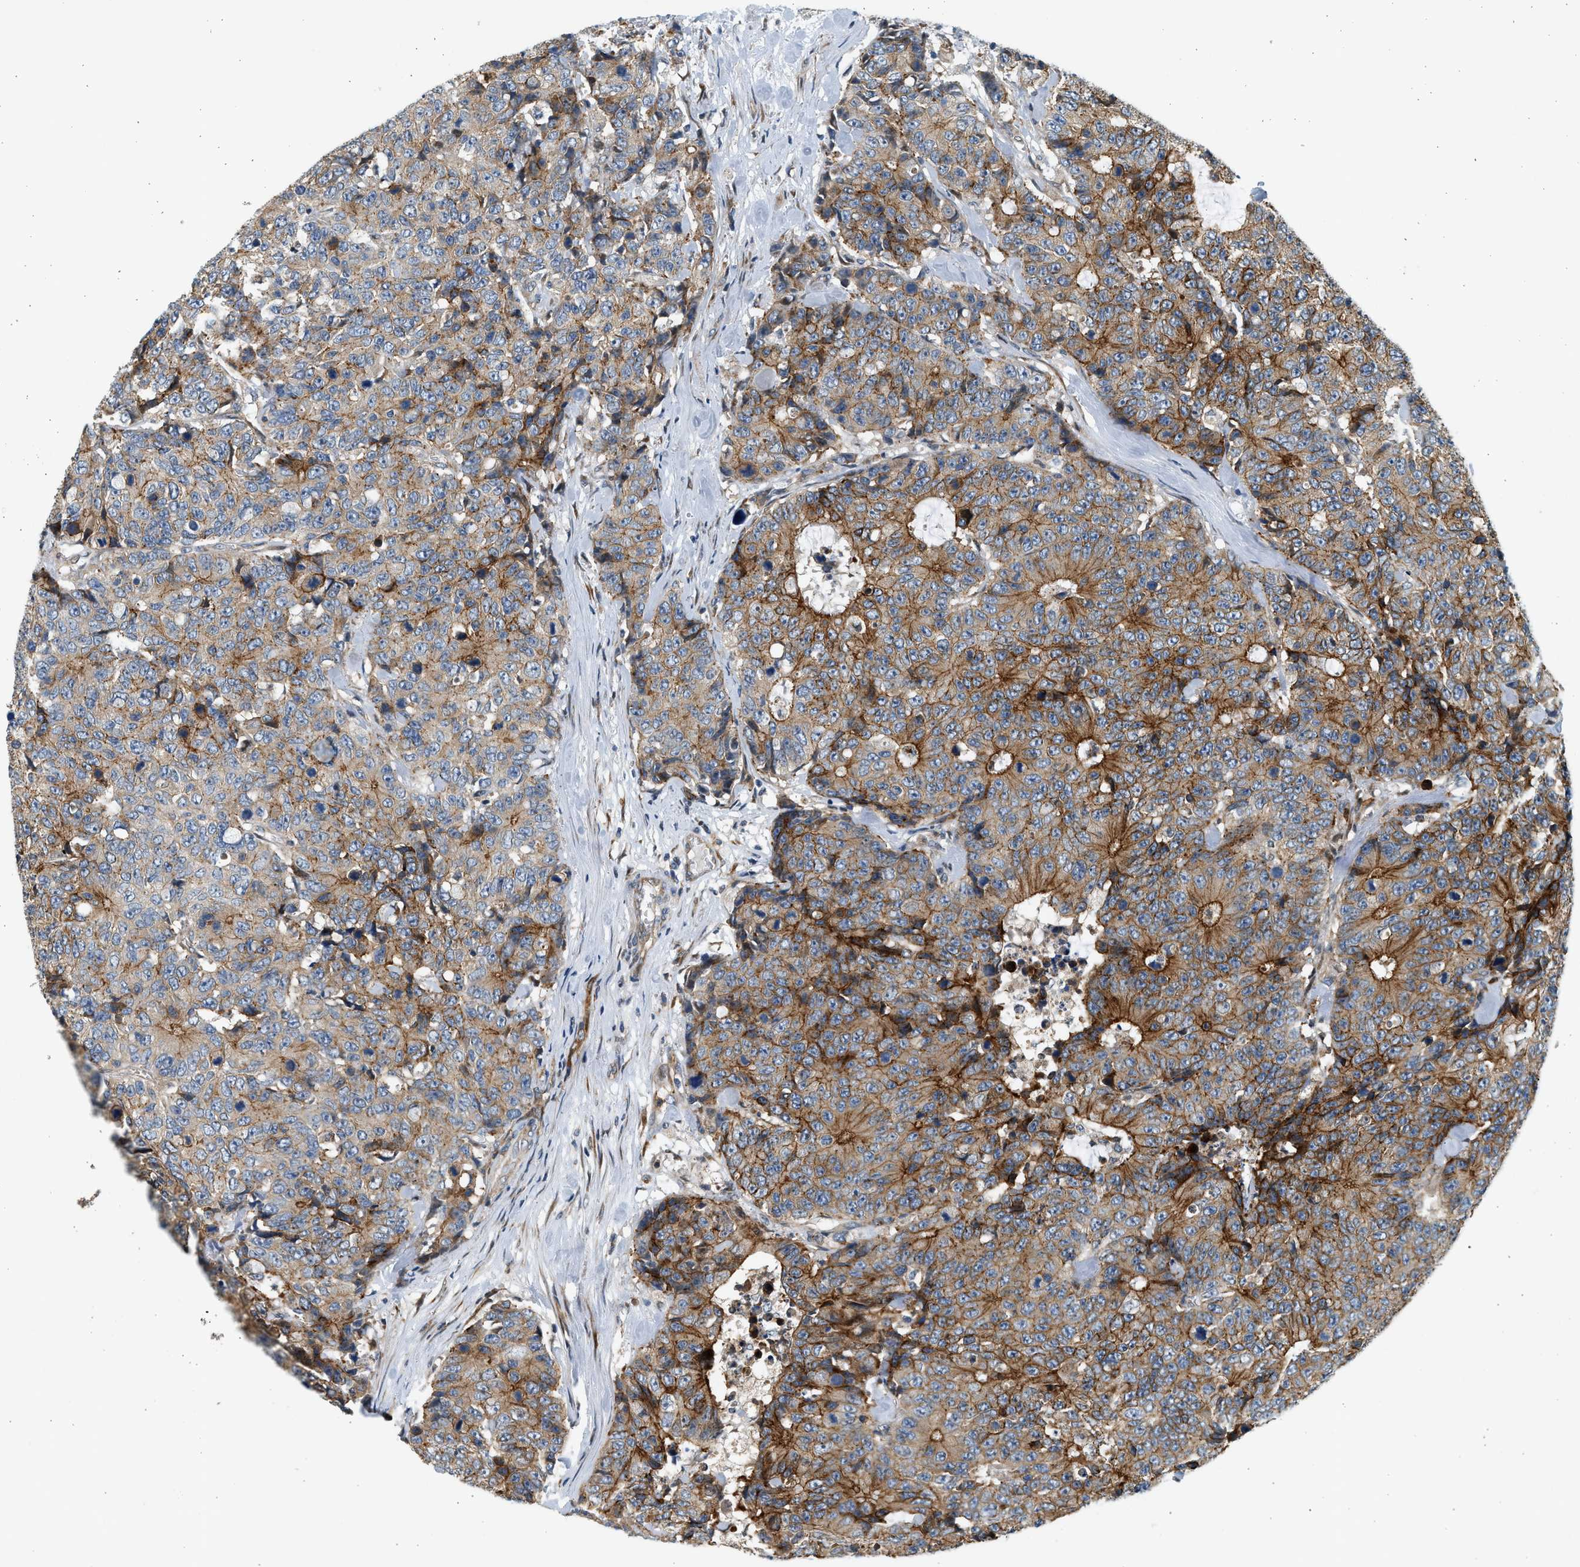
{"staining": {"intensity": "moderate", "quantity": ">75%", "location": "cytoplasmic/membranous"}, "tissue": "colorectal cancer", "cell_type": "Tumor cells", "image_type": "cancer", "snomed": [{"axis": "morphology", "description": "Adenocarcinoma, NOS"}, {"axis": "topography", "description": "Colon"}], "caption": "This image reveals colorectal cancer (adenocarcinoma) stained with immunohistochemistry (IHC) to label a protein in brown. The cytoplasmic/membranous of tumor cells show moderate positivity for the protein. Nuclei are counter-stained blue.", "gene": "NRSN2", "patient": {"sex": "female", "age": 86}}